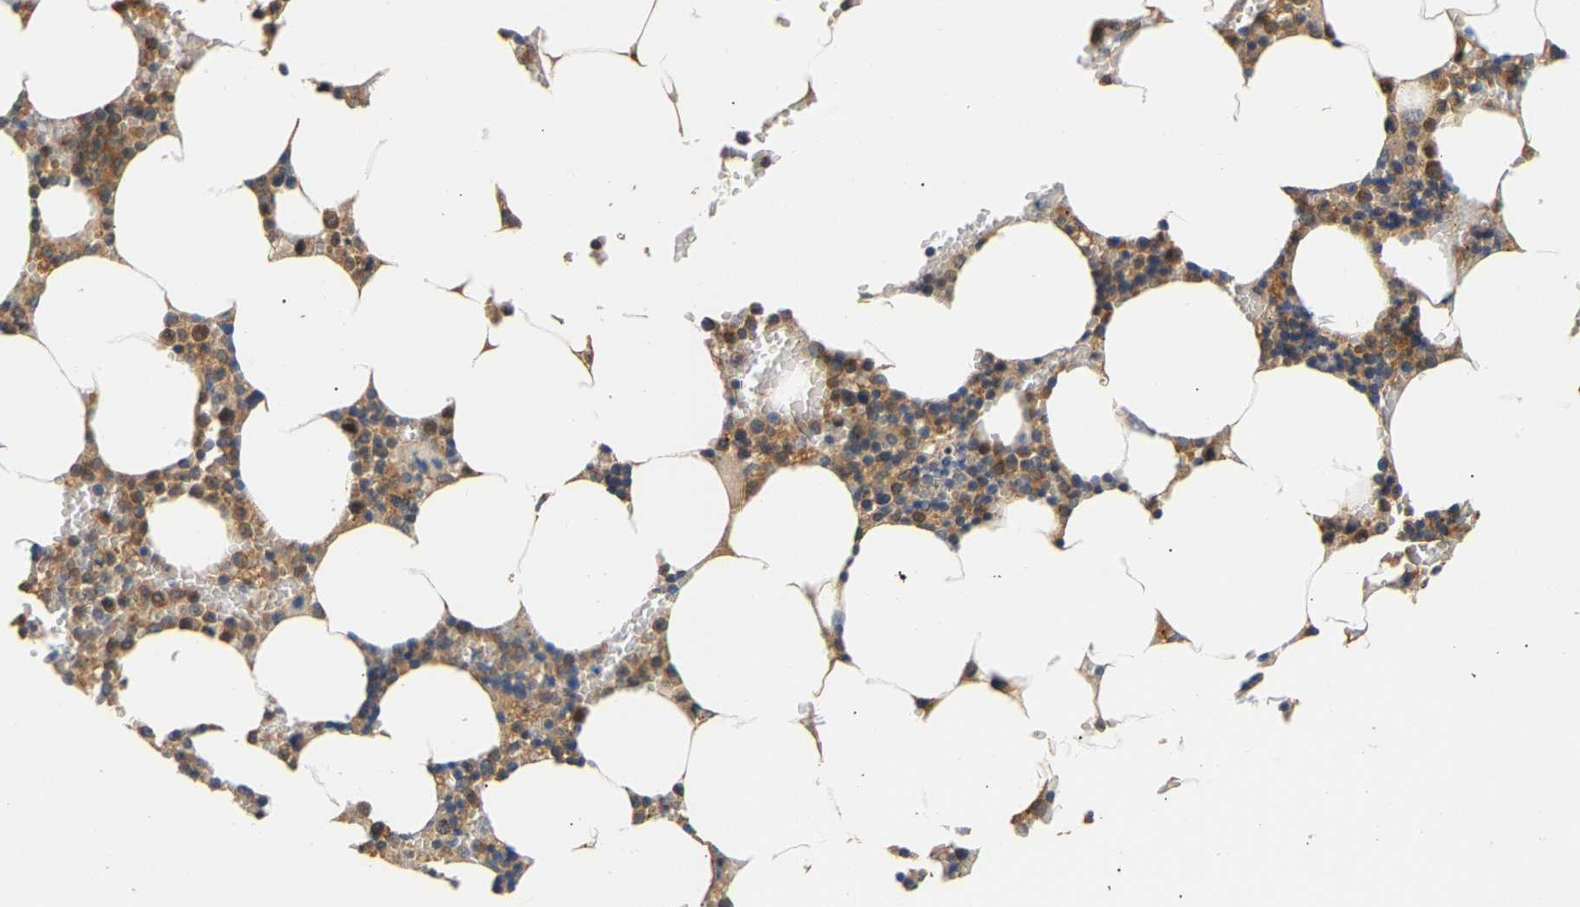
{"staining": {"intensity": "moderate", "quantity": ">75%", "location": "cytoplasmic/membranous"}, "tissue": "bone marrow", "cell_type": "Hematopoietic cells", "image_type": "normal", "snomed": [{"axis": "morphology", "description": "Normal tissue, NOS"}, {"axis": "topography", "description": "Bone marrow"}], "caption": "Protein staining of unremarkable bone marrow shows moderate cytoplasmic/membranous expression in about >75% of hematopoietic cells. The staining was performed using DAB (3,3'-diaminobenzidine) to visualize the protein expression in brown, while the nuclei were stained in blue with hematoxylin (Magnification: 20x).", "gene": "PPID", "patient": {"sex": "male", "age": 70}}